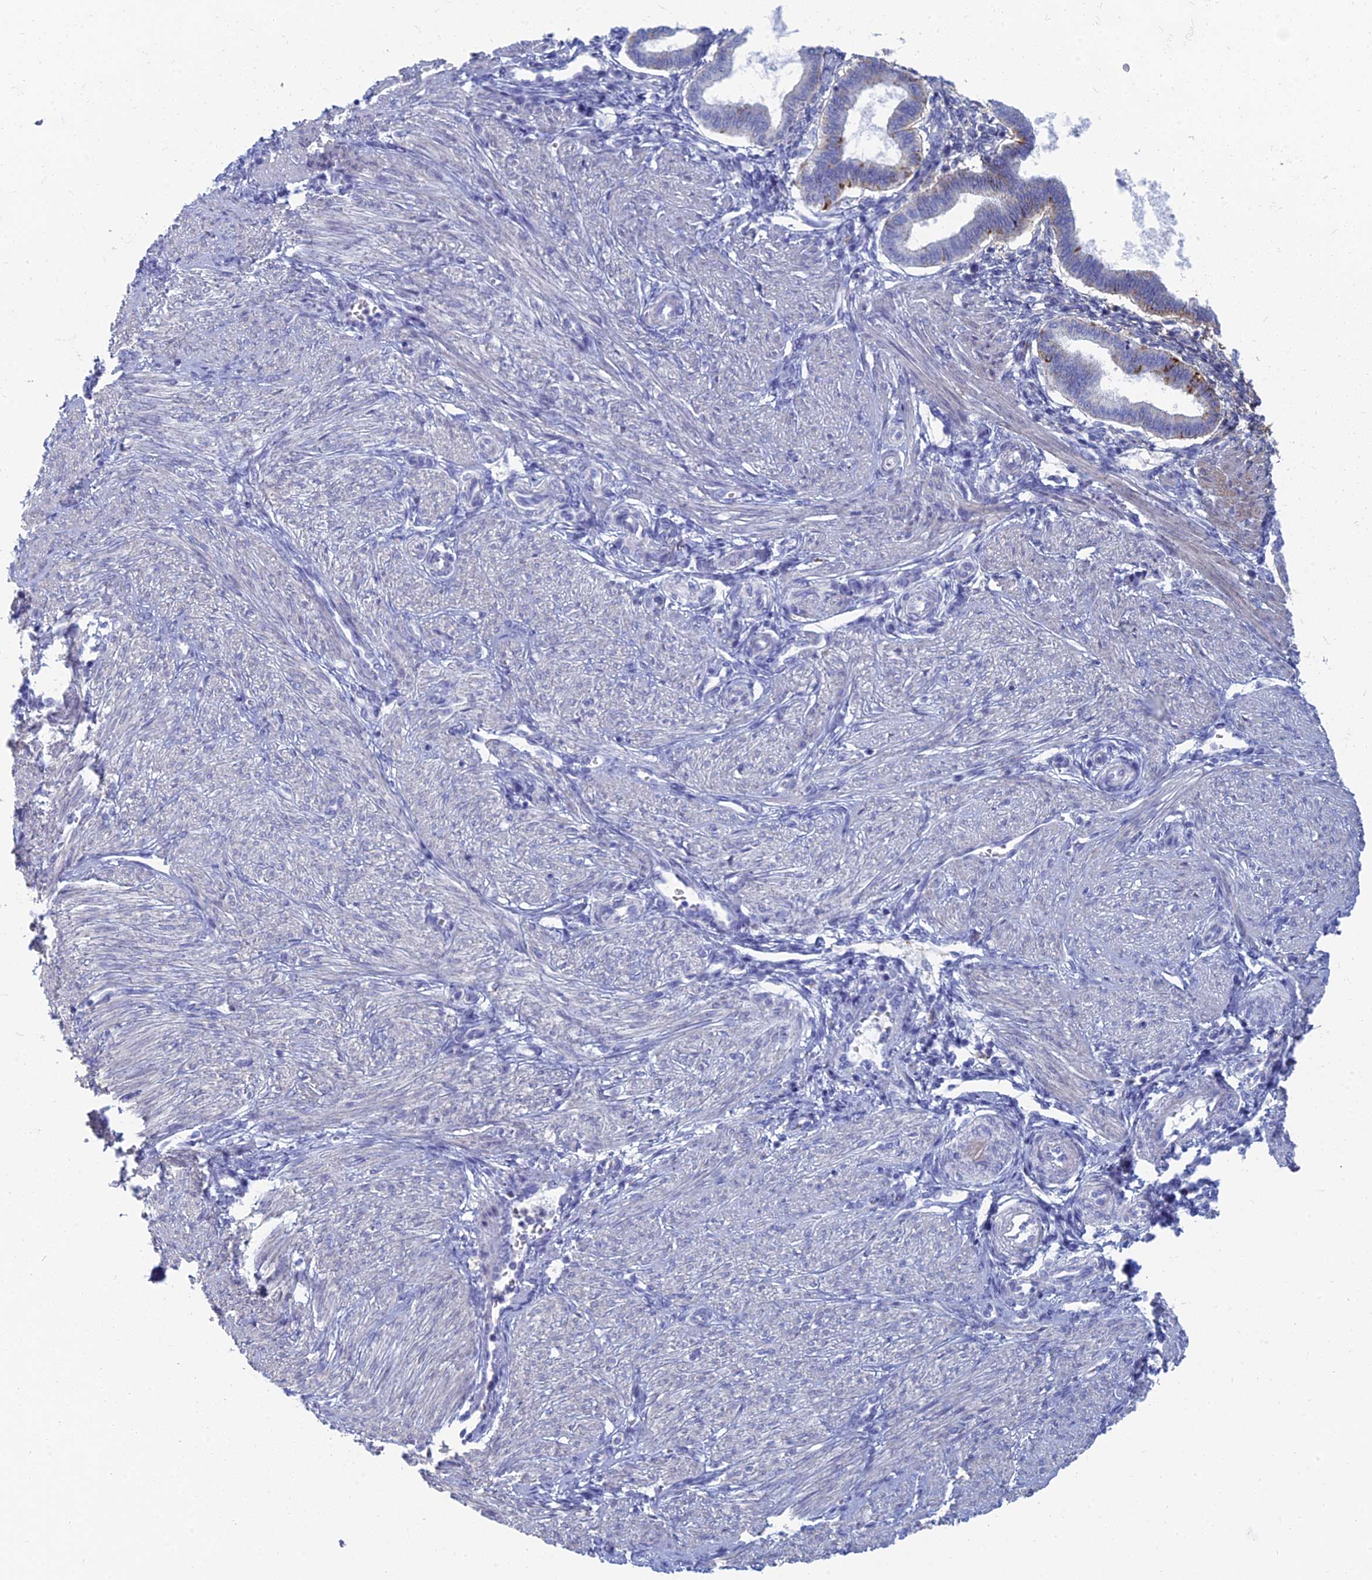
{"staining": {"intensity": "negative", "quantity": "none", "location": "none"}, "tissue": "endometrium", "cell_type": "Cells in endometrial stroma", "image_type": "normal", "snomed": [{"axis": "morphology", "description": "Normal tissue, NOS"}, {"axis": "topography", "description": "Endometrium"}], "caption": "This is an IHC photomicrograph of normal endometrium. There is no positivity in cells in endometrial stroma.", "gene": "ALMS1", "patient": {"sex": "female", "age": 24}}